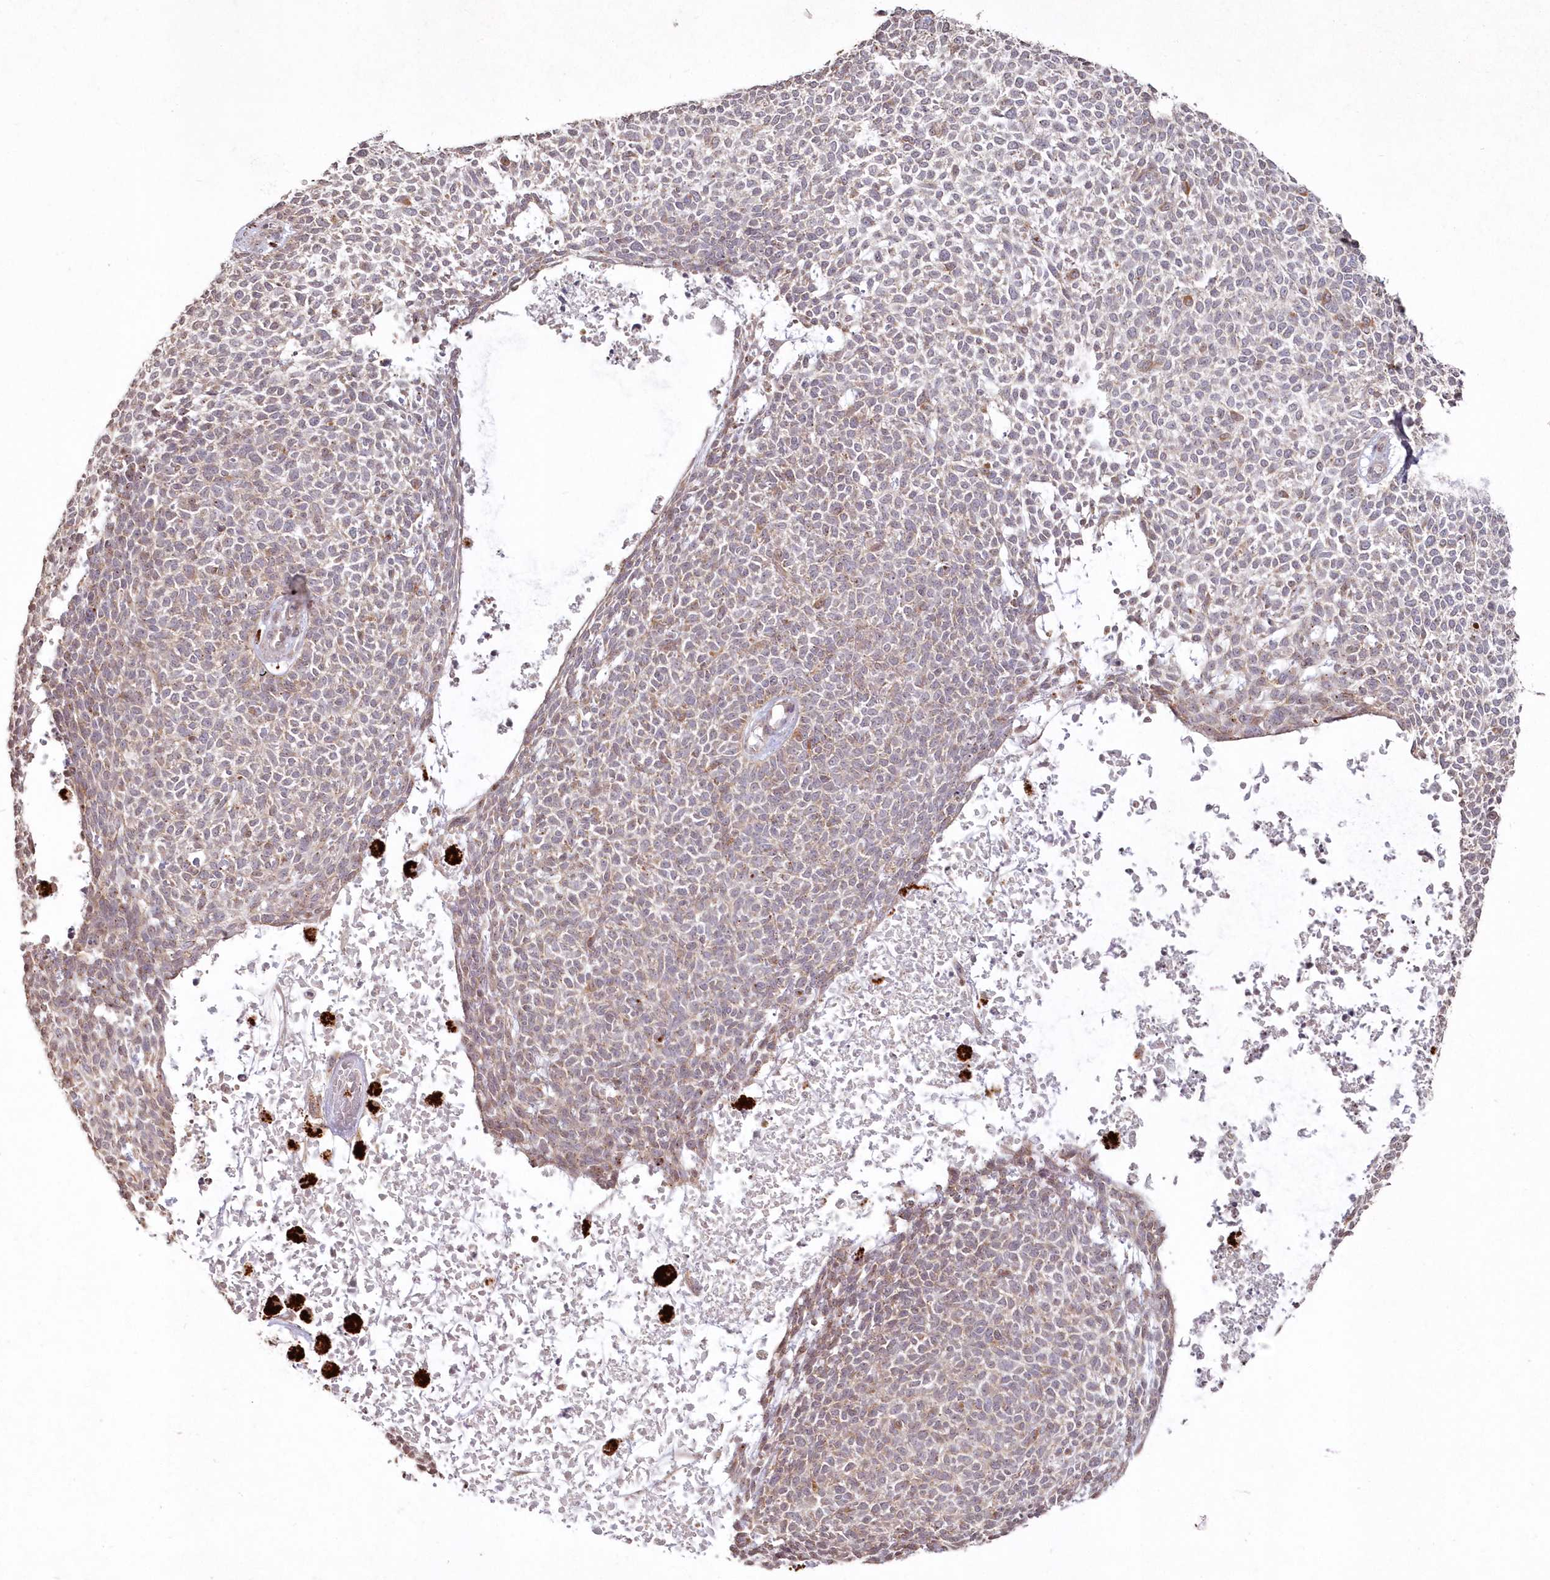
{"staining": {"intensity": "weak", "quantity": "25%-75%", "location": "cytoplasmic/membranous"}, "tissue": "skin cancer", "cell_type": "Tumor cells", "image_type": "cancer", "snomed": [{"axis": "morphology", "description": "Basal cell carcinoma"}, {"axis": "topography", "description": "Skin"}], "caption": "Weak cytoplasmic/membranous protein staining is seen in about 25%-75% of tumor cells in skin cancer.", "gene": "ARSB", "patient": {"sex": "female", "age": 84}}